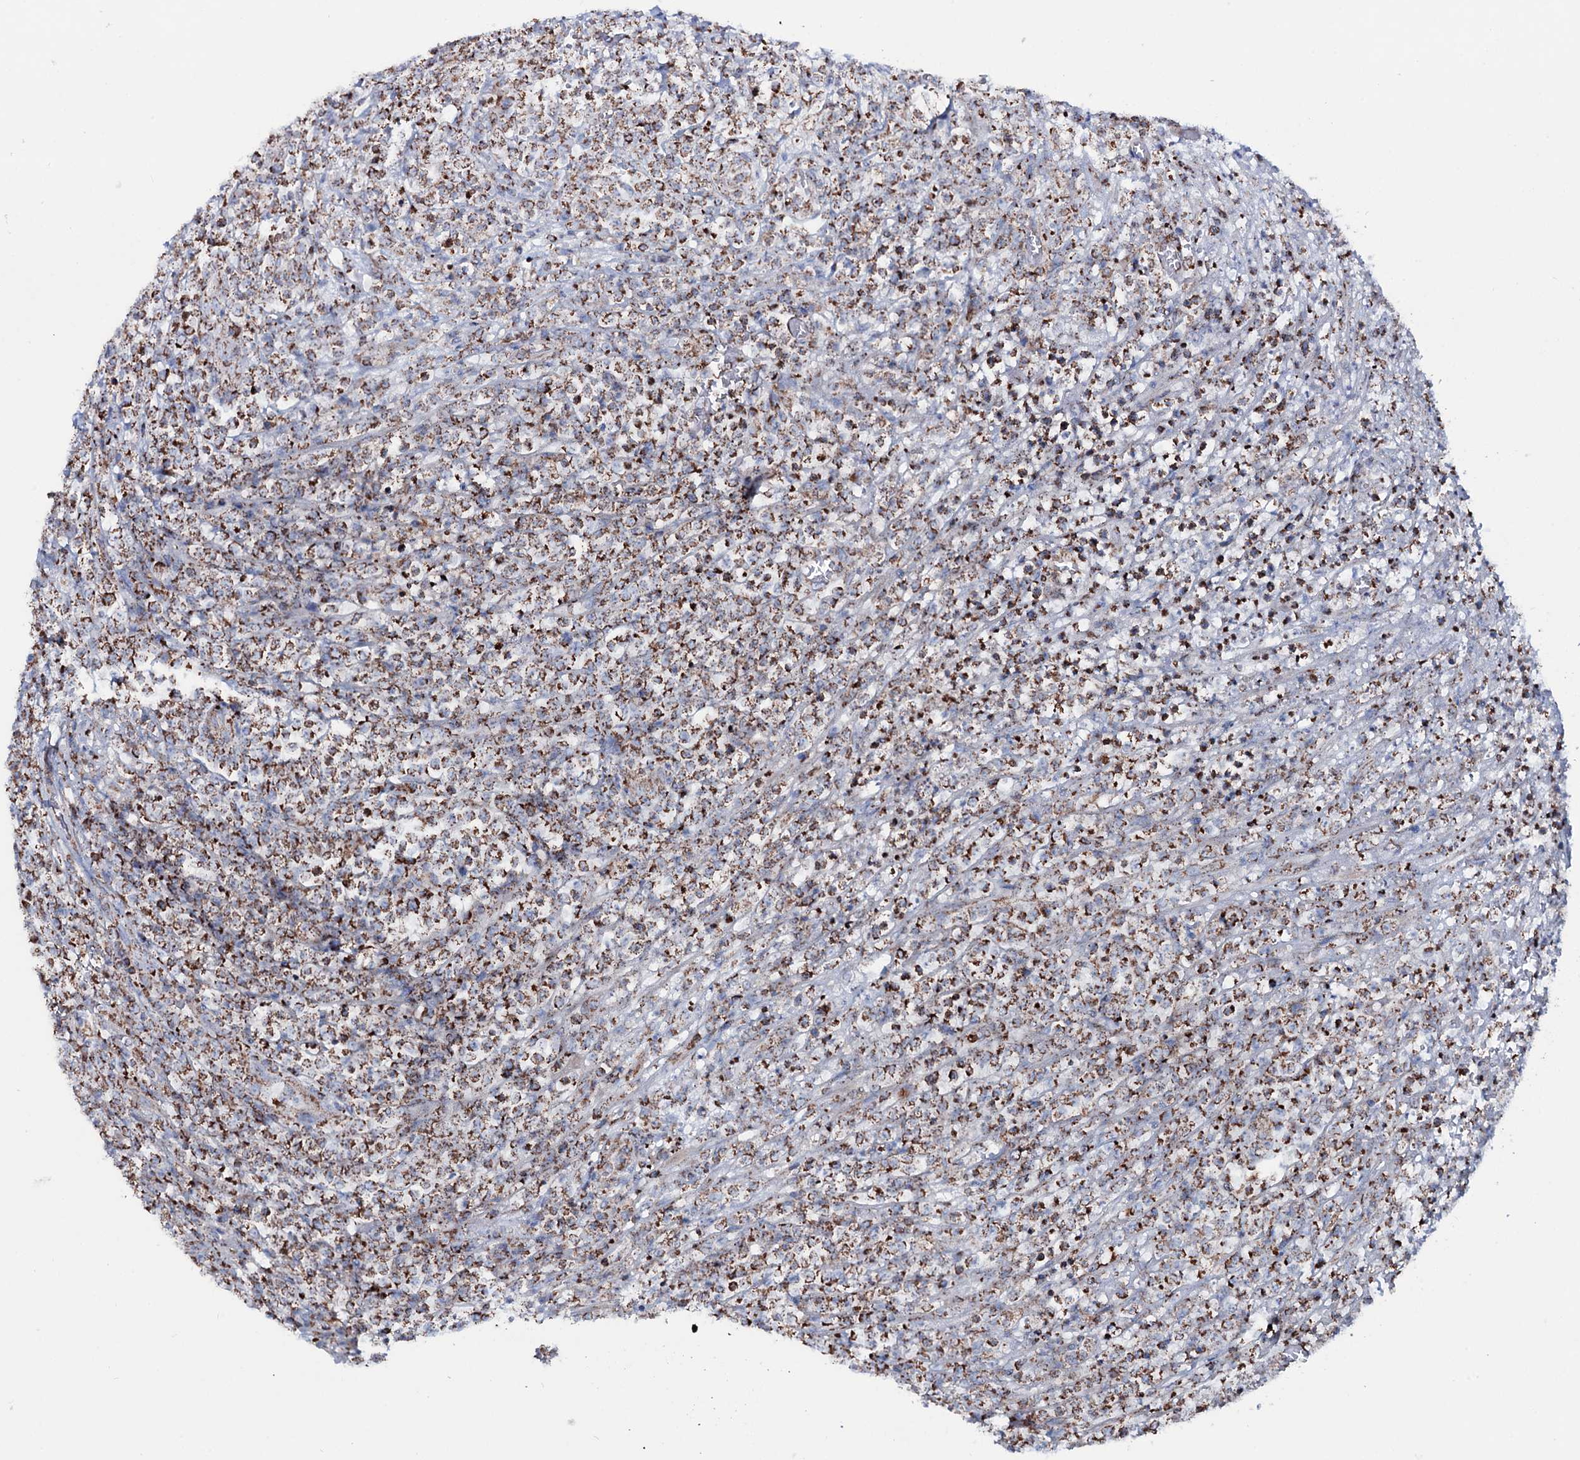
{"staining": {"intensity": "moderate", "quantity": ">75%", "location": "cytoplasmic/membranous"}, "tissue": "lymphoma", "cell_type": "Tumor cells", "image_type": "cancer", "snomed": [{"axis": "morphology", "description": "Malignant lymphoma, non-Hodgkin's type, High grade"}, {"axis": "topography", "description": "Colon"}], "caption": "A histopathology image of human lymphoma stained for a protein shows moderate cytoplasmic/membranous brown staining in tumor cells. (Stains: DAB (3,3'-diaminobenzidine) in brown, nuclei in blue, Microscopy: brightfield microscopy at high magnification).", "gene": "MRPS35", "patient": {"sex": "female", "age": 53}}